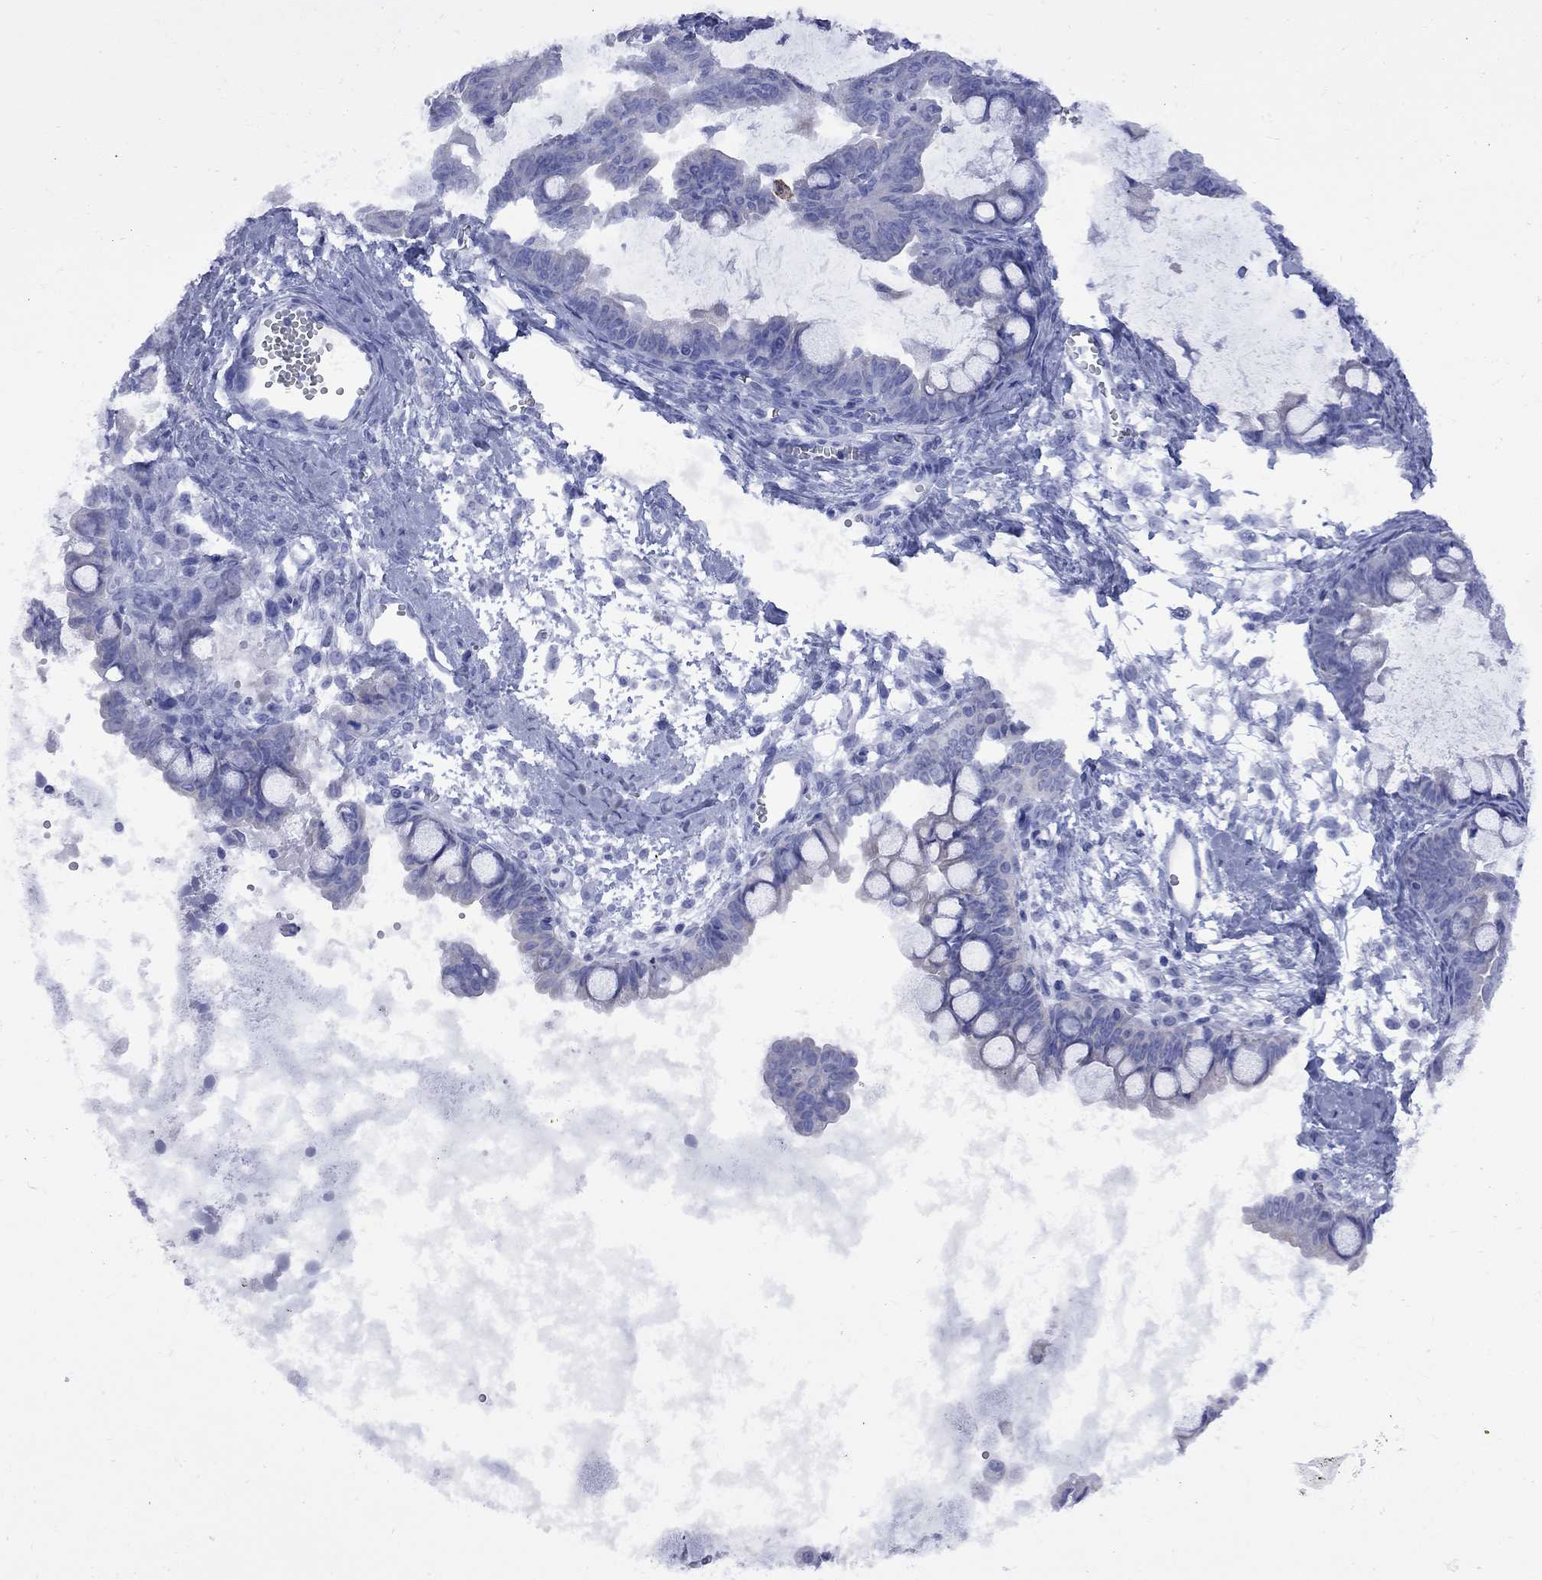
{"staining": {"intensity": "negative", "quantity": "none", "location": "none"}, "tissue": "ovarian cancer", "cell_type": "Tumor cells", "image_type": "cancer", "snomed": [{"axis": "morphology", "description": "Cystadenocarcinoma, mucinous, NOS"}, {"axis": "topography", "description": "Ovary"}], "caption": "Immunohistochemical staining of ovarian mucinous cystadenocarcinoma demonstrates no significant positivity in tumor cells.", "gene": "SESTD1", "patient": {"sex": "female", "age": 63}}